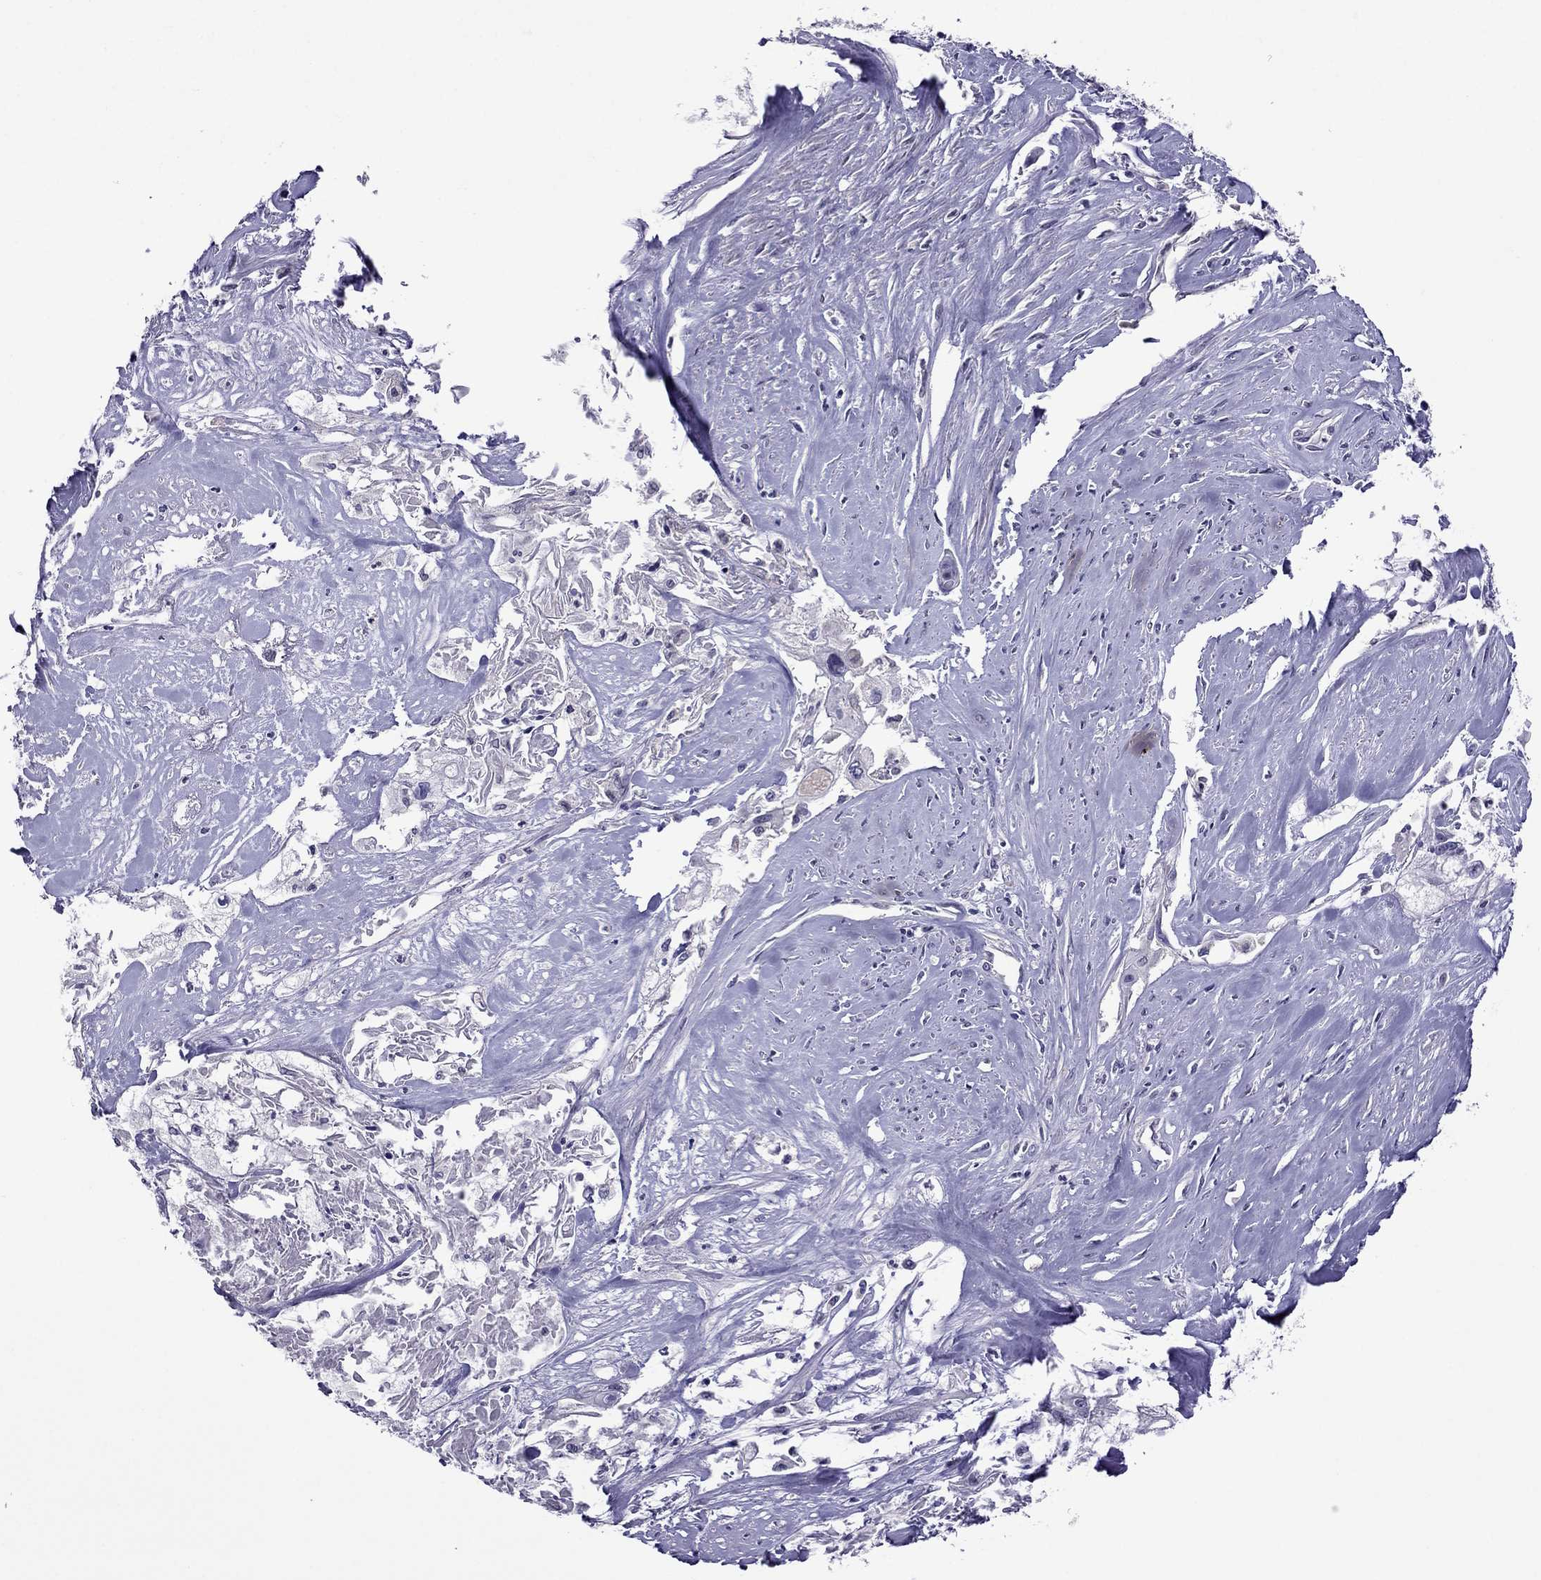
{"staining": {"intensity": "negative", "quantity": "none", "location": "none"}, "tissue": "cervical cancer", "cell_type": "Tumor cells", "image_type": "cancer", "snomed": [{"axis": "morphology", "description": "Squamous cell carcinoma, NOS"}, {"axis": "topography", "description": "Cervix"}], "caption": "Image shows no significant protein positivity in tumor cells of cervical cancer.", "gene": "SPTBN4", "patient": {"sex": "female", "age": 49}}